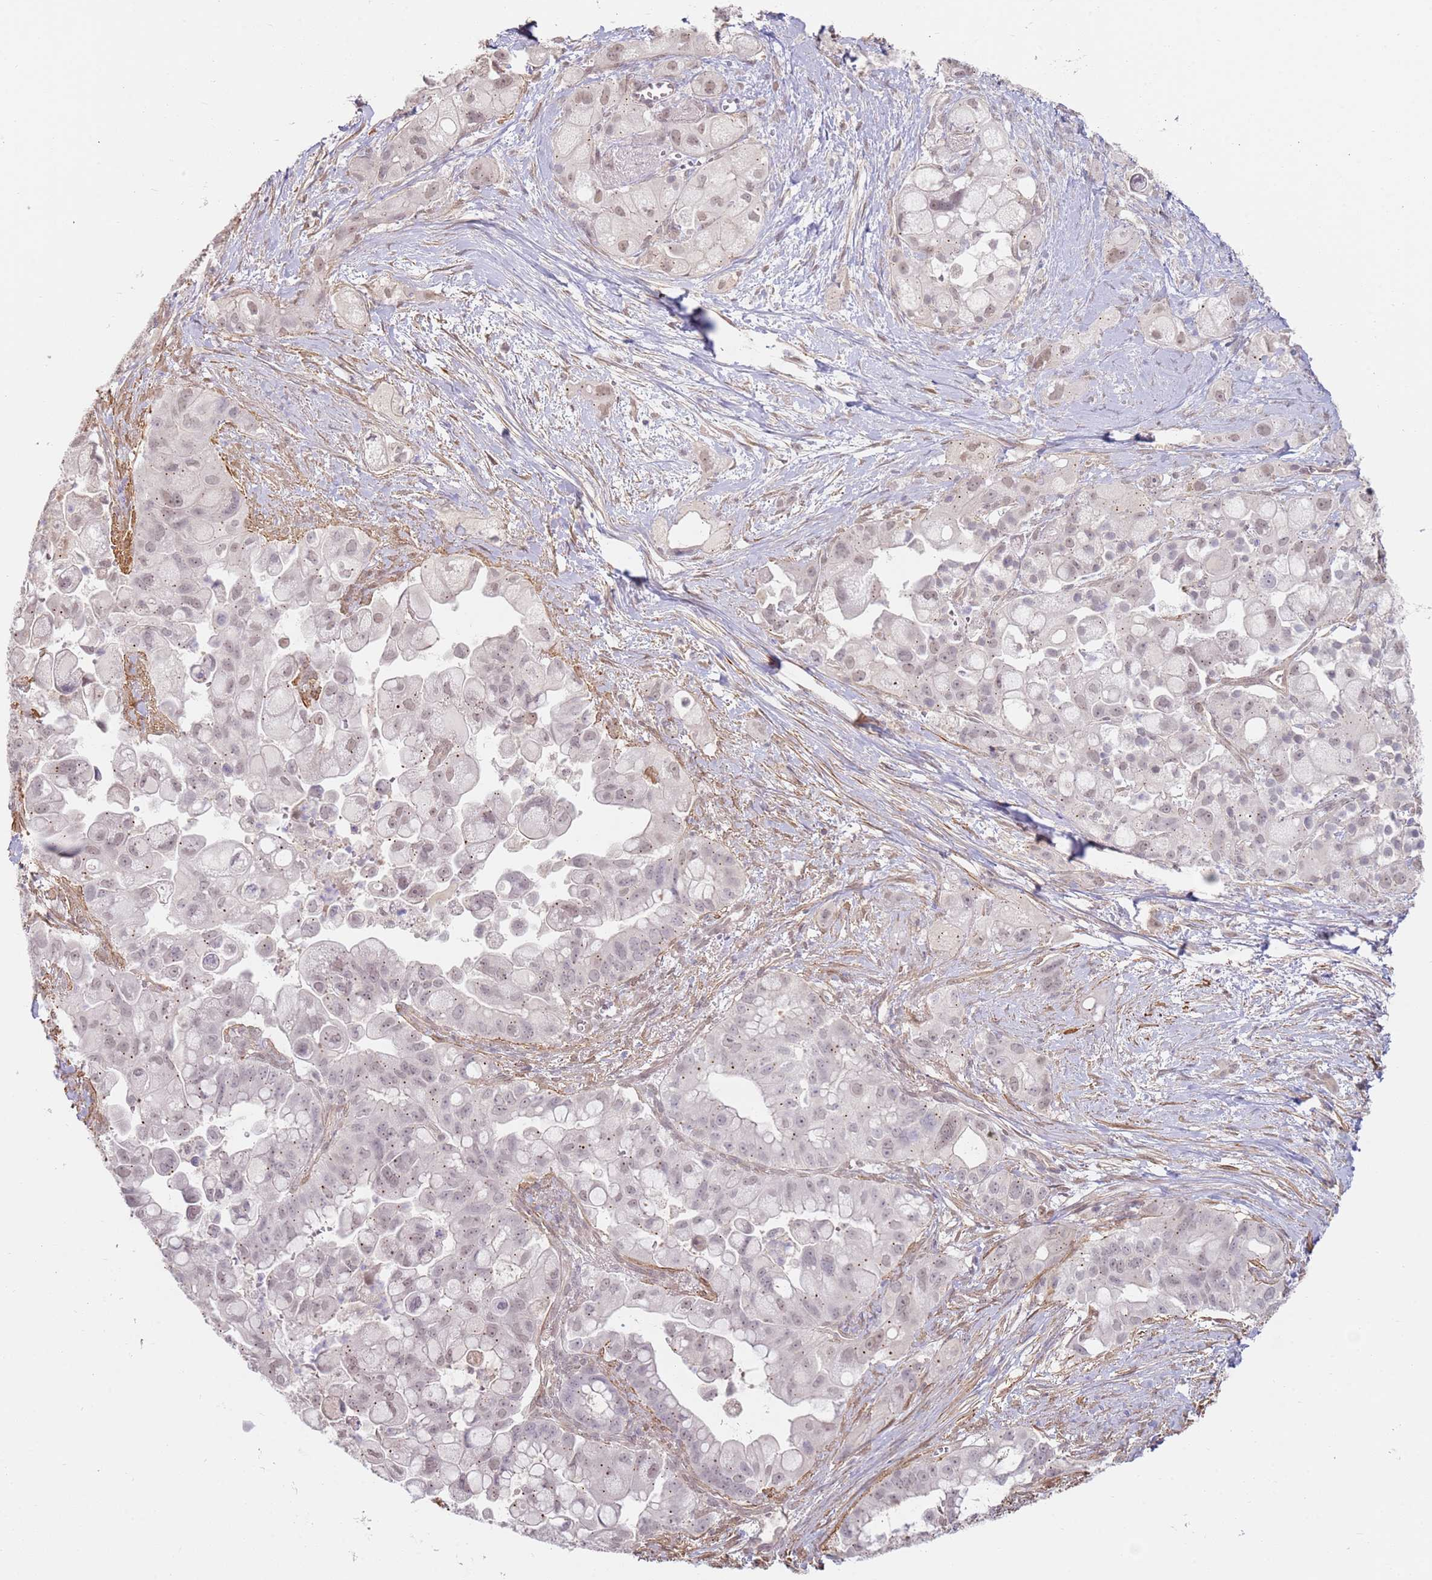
{"staining": {"intensity": "weak", "quantity": ">75%", "location": "nuclear"}, "tissue": "pancreatic cancer", "cell_type": "Tumor cells", "image_type": "cancer", "snomed": [{"axis": "morphology", "description": "Adenocarcinoma, NOS"}, {"axis": "topography", "description": "Pancreas"}], "caption": "Protein analysis of pancreatic cancer tissue reveals weak nuclear staining in approximately >75% of tumor cells.", "gene": "WDR93", "patient": {"sex": "male", "age": 68}}